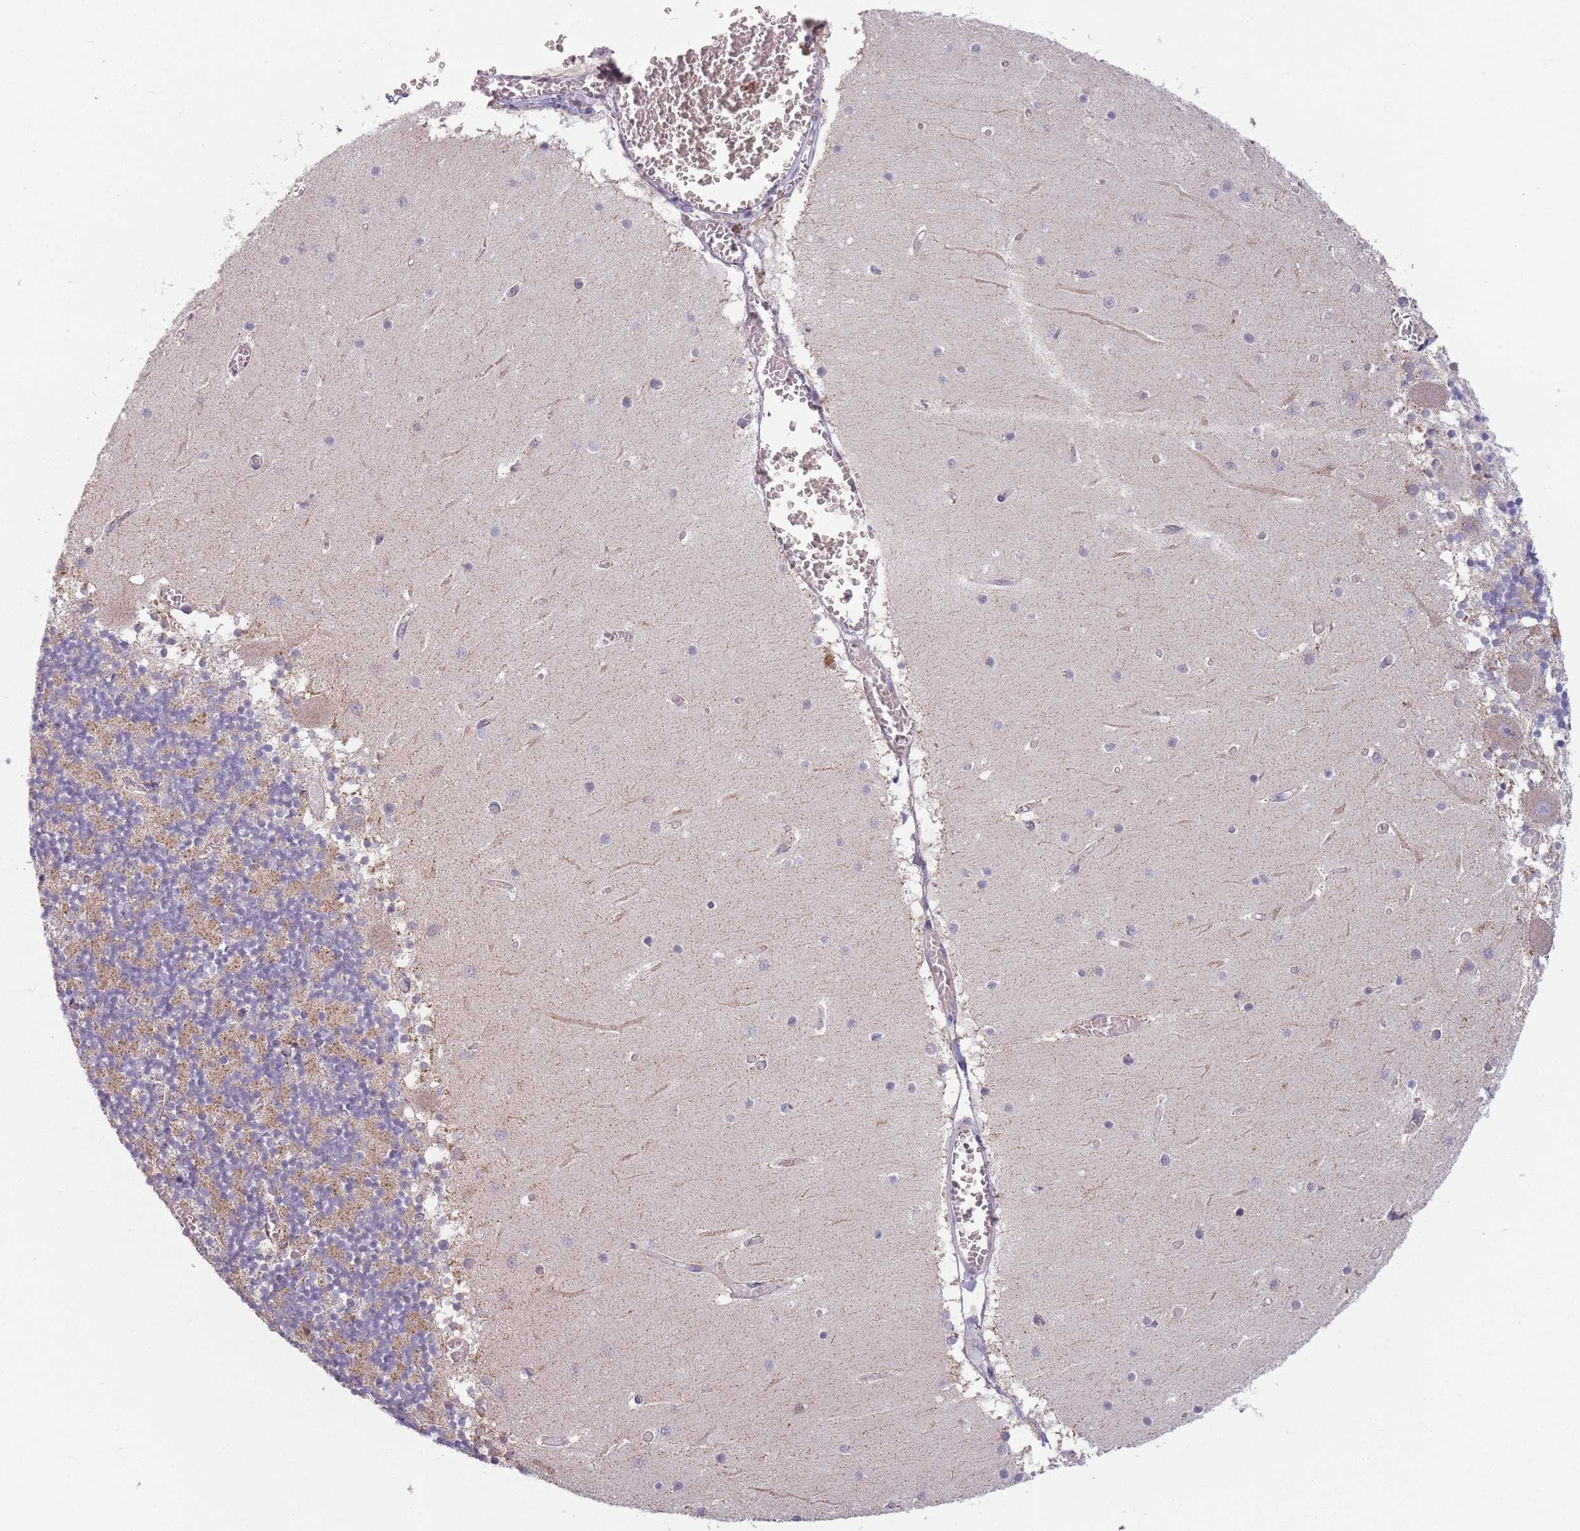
{"staining": {"intensity": "moderate", "quantity": "25%-75%", "location": "cytoplasmic/membranous"}, "tissue": "cerebellum", "cell_type": "Cells in granular layer", "image_type": "normal", "snomed": [{"axis": "morphology", "description": "Normal tissue, NOS"}, {"axis": "topography", "description": "Cerebellum"}], "caption": "A histopathology image of cerebellum stained for a protein shows moderate cytoplasmic/membranous brown staining in cells in granular layer.", "gene": "PRAM1", "patient": {"sex": "female", "age": 28}}